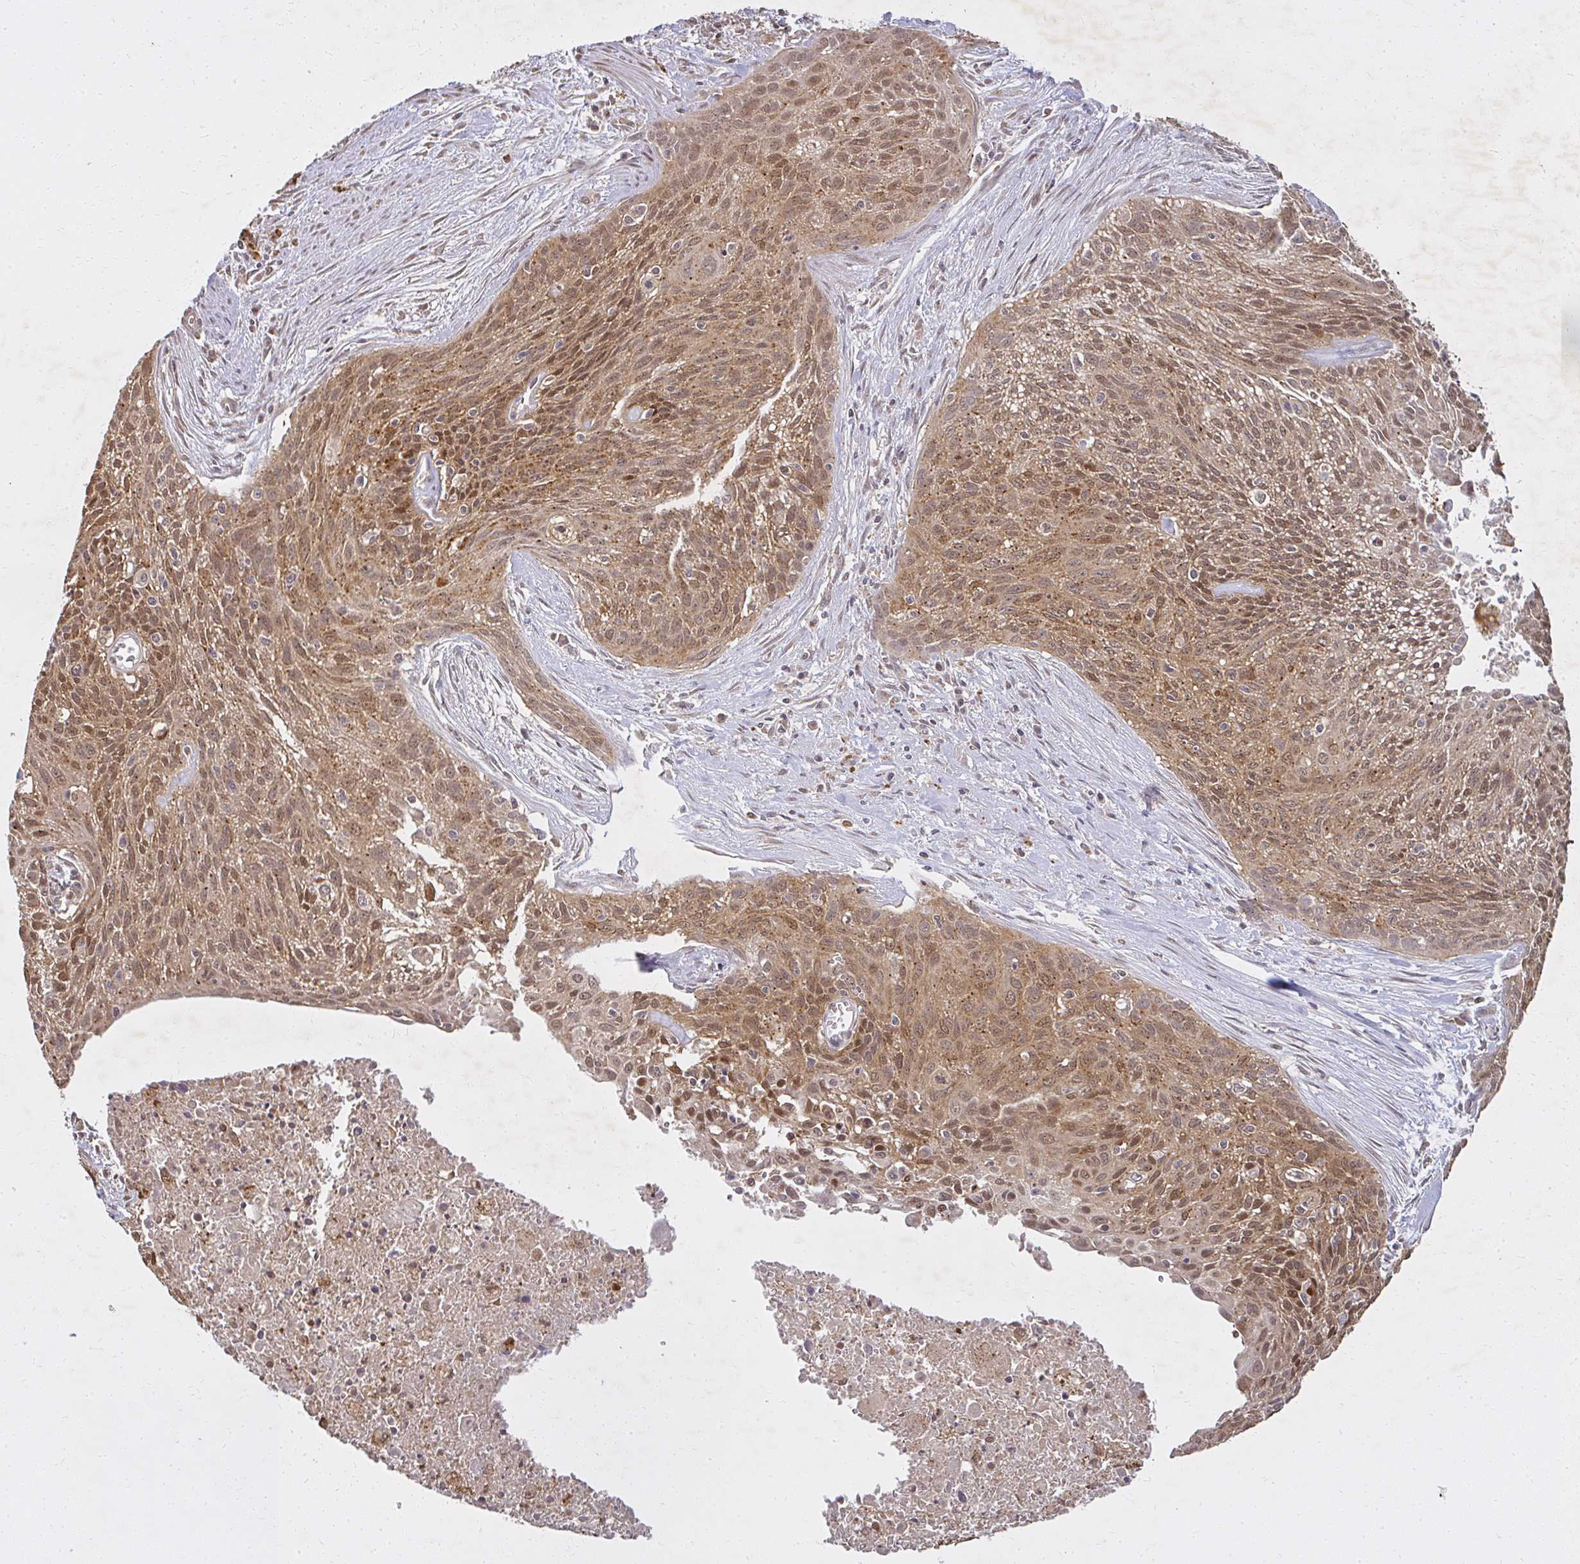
{"staining": {"intensity": "moderate", "quantity": ">75%", "location": "cytoplasmic/membranous,nuclear"}, "tissue": "cervical cancer", "cell_type": "Tumor cells", "image_type": "cancer", "snomed": [{"axis": "morphology", "description": "Squamous cell carcinoma, NOS"}, {"axis": "topography", "description": "Cervix"}], "caption": "The image shows staining of cervical squamous cell carcinoma, revealing moderate cytoplasmic/membranous and nuclear protein positivity (brown color) within tumor cells.", "gene": "LARS2", "patient": {"sex": "female", "age": 55}}